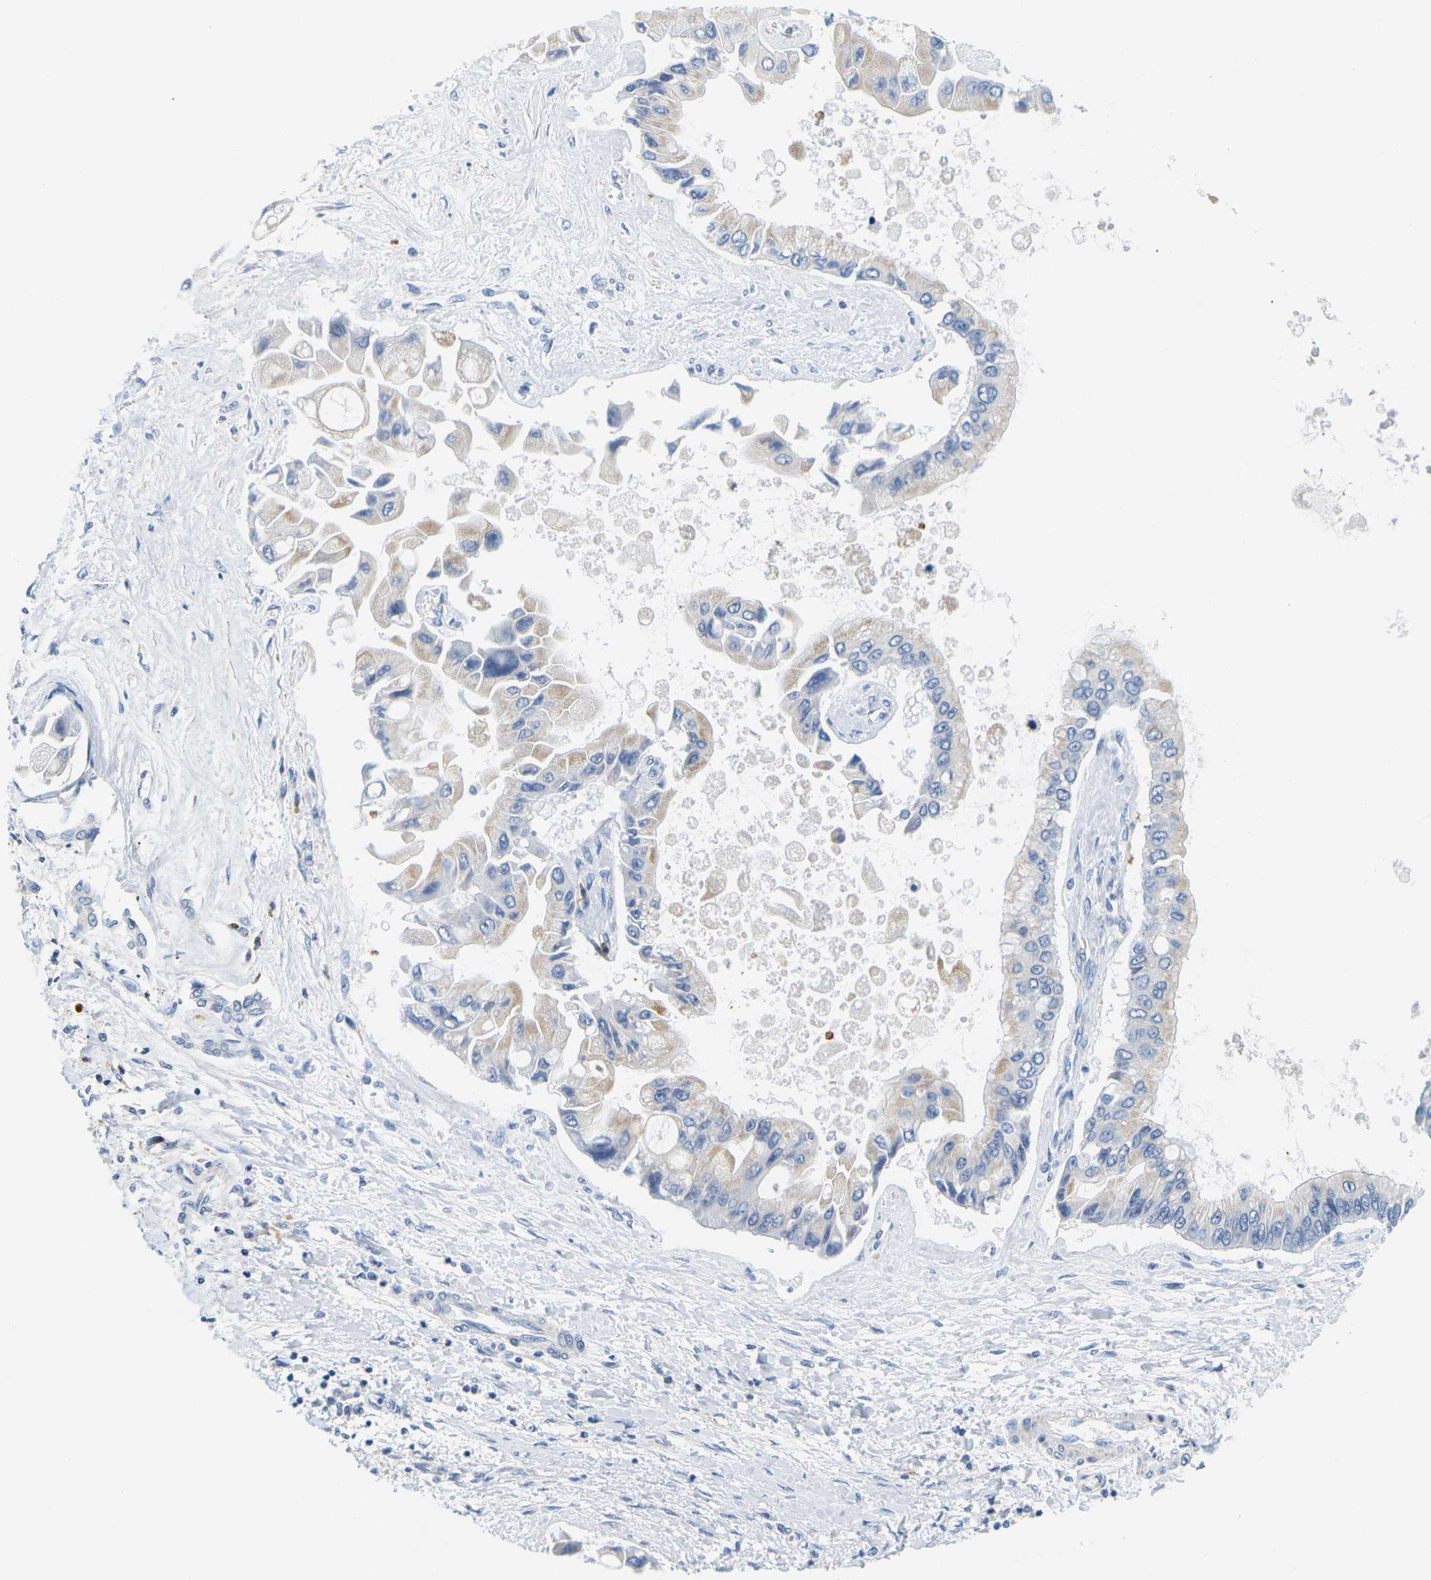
{"staining": {"intensity": "weak", "quantity": ">75%", "location": "cytoplasmic/membranous"}, "tissue": "liver cancer", "cell_type": "Tumor cells", "image_type": "cancer", "snomed": [{"axis": "morphology", "description": "Cholangiocarcinoma"}, {"axis": "topography", "description": "Liver"}], "caption": "Human liver cholangiocarcinoma stained with a brown dye exhibits weak cytoplasmic/membranous positive positivity in about >75% of tumor cells.", "gene": "KLK5", "patient": {"sex": "male", "age": 50}}